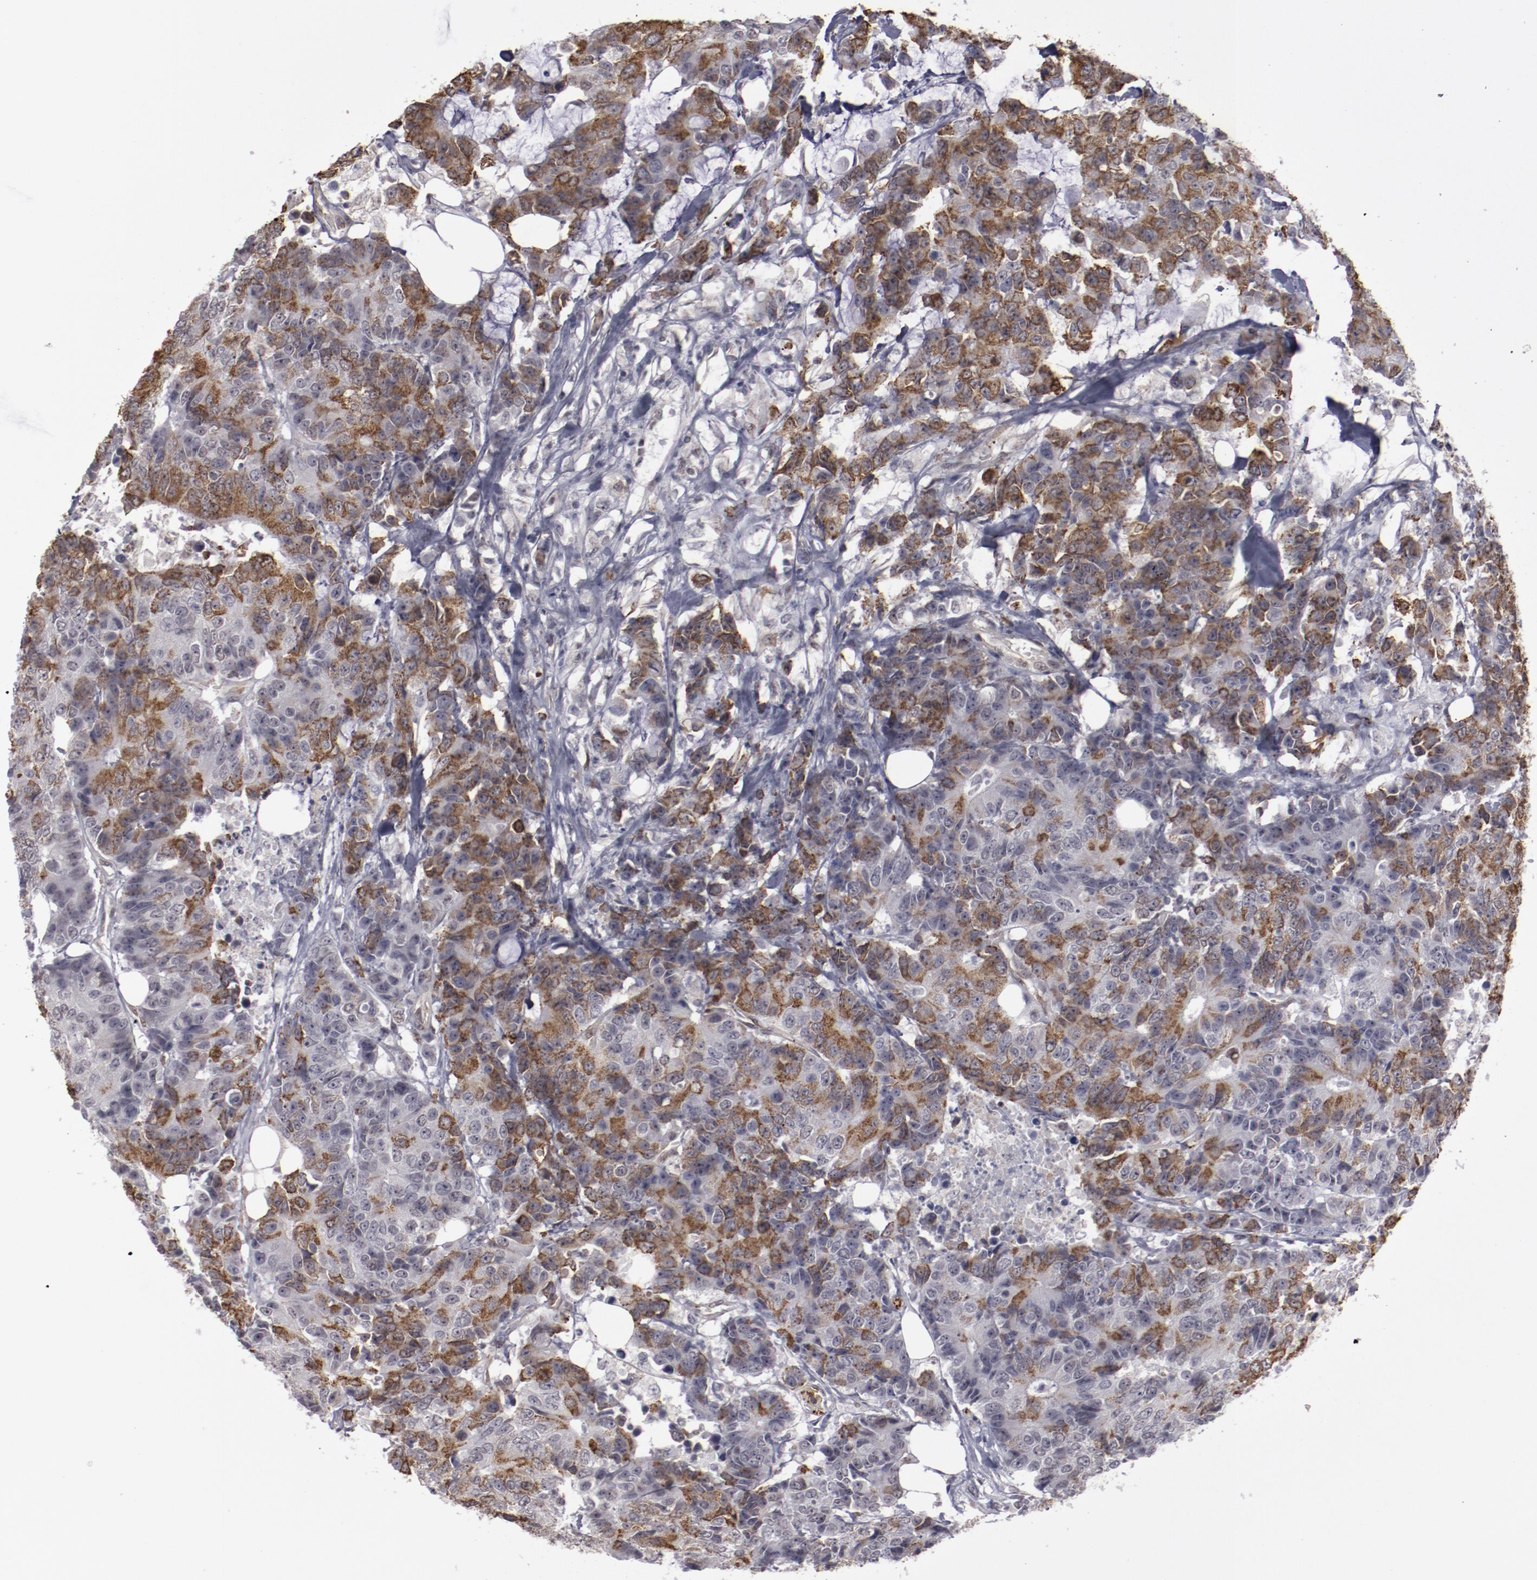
{"staining": {"intensity": "moderate", "quantity": "25%-75%", "location": "cytoplasmic/membranous"}, "tissue": "colorectal cancer", "cell_type": "Tumor cells", "image_type": "cancer", "snomed": [{"axis": "morphology", "description": "Adenocarcinoma, NOS"}, {"axis": "topography", "description": "Colon"}], "caption": "Immunohistochemical staining of colorectal cancer demonstrates moderate cytoplasmic/membranous protein expression in approximately 25%-75% of tumor cells.", "gene": "LEF1", "patient": {"sex": "female", "age": 86}}